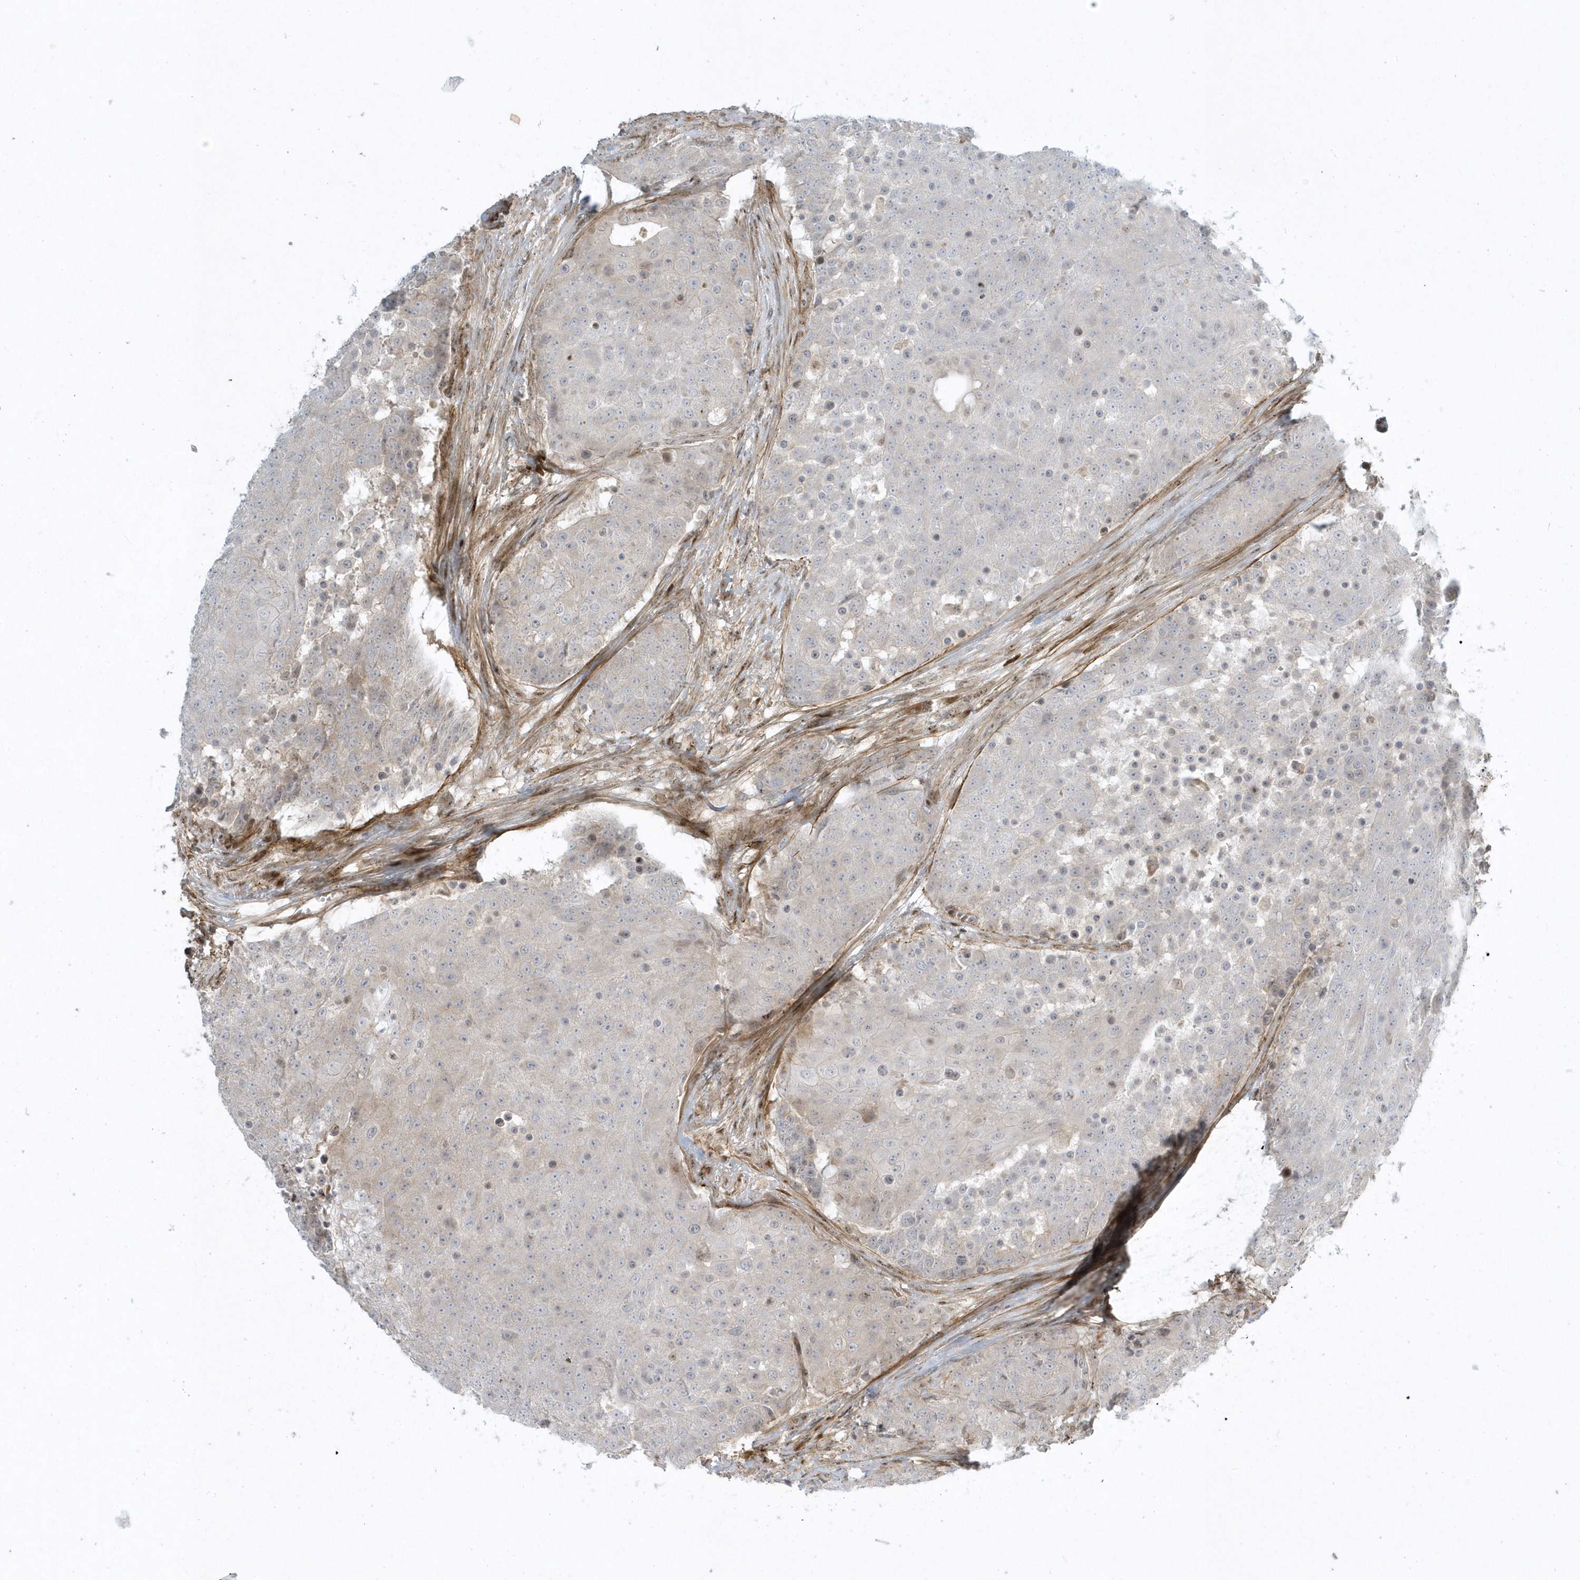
{"staining": {"intensity": "negative", "quantity": "none", "location": "none"}, "tissue": "urothelial cancer", "cell_type": "Tumor cells", "image_type": "cancer", "snomed": [{"axis": "morphology", "description": "Urothelial carcinoma, High grade"}, {"axis": "topography", "description": "Urinary bladder"}], "caption": "Tumor cells show no significant protein staining in urothelial cancer.", "gene": "MASP2", "patient": {"sex": "female", "age": 63}}